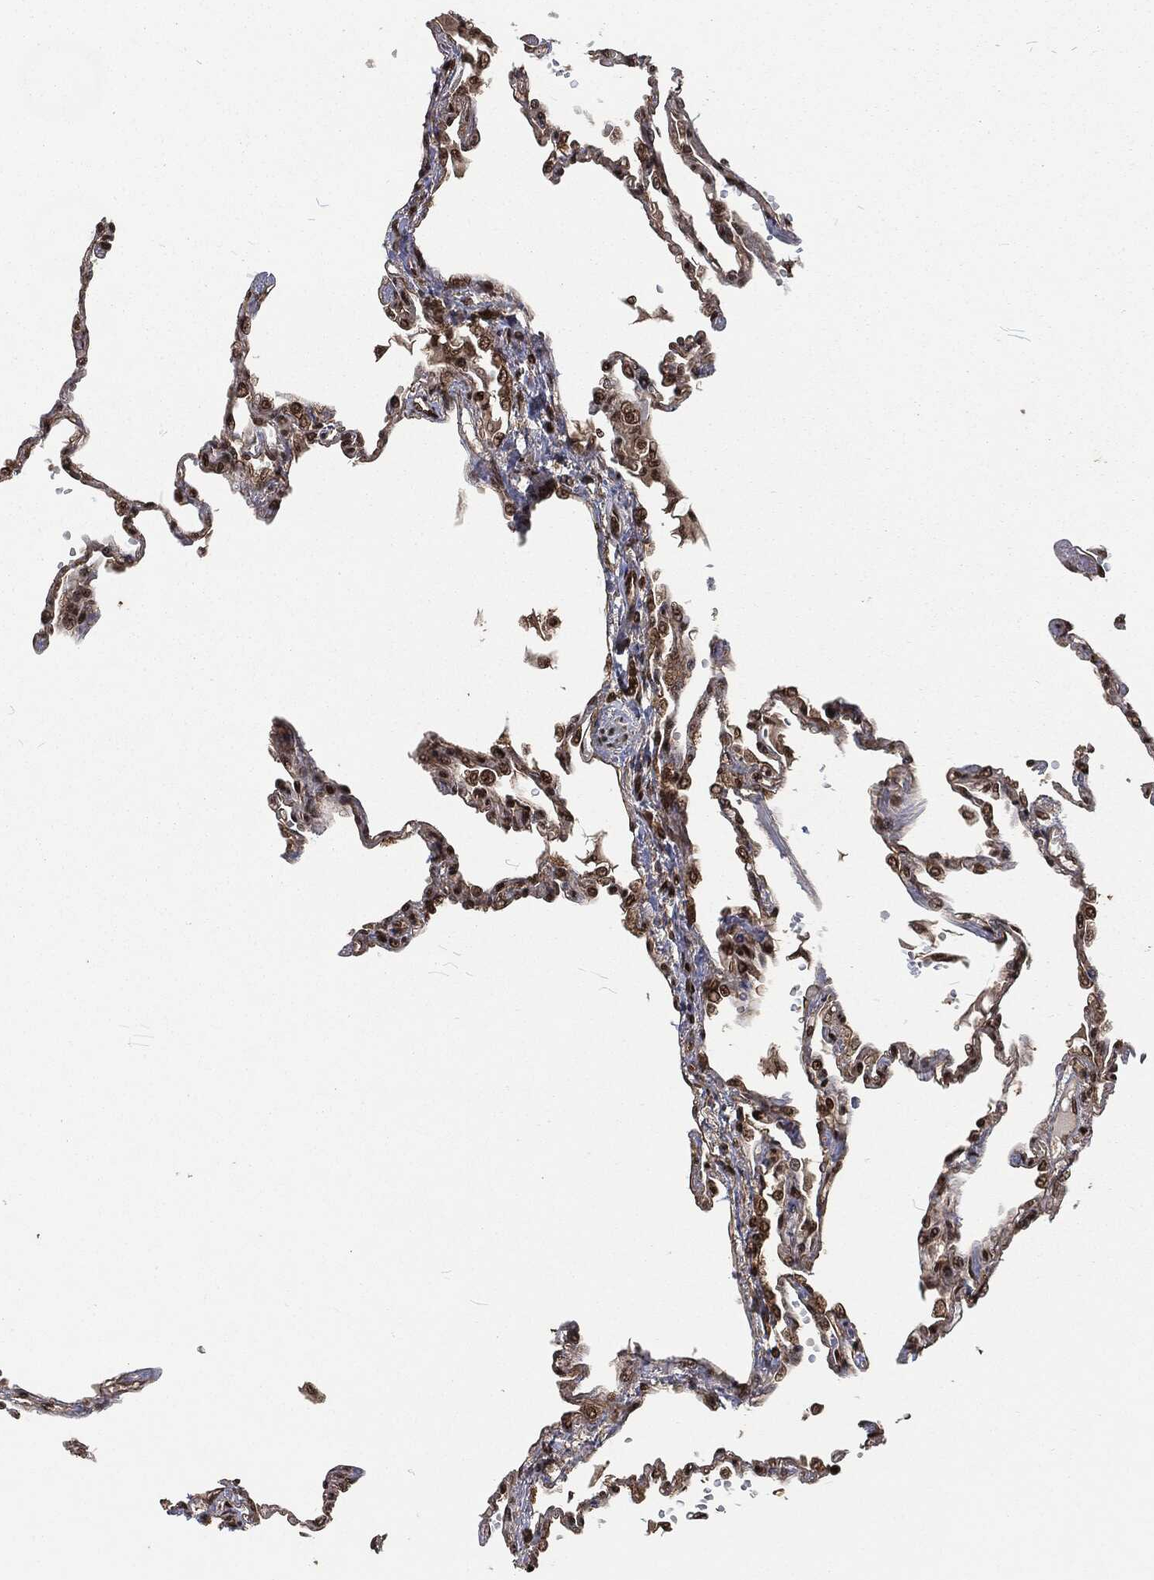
{"staining": {"intensity": "strong", "quantity": ">75%", "location": "nuclear"}, "tissue": "lung", "cell_type": "Alveolar cells", "image_type": "normal", "snomed": [{"axis": "morphology", "description": "Normal tissue, NOS"}, {"axis": "topography", "description": "Lung"}], "caption": "Immunohistochemical staining of unremarkable human lung reveals strong nuclear protein expression in about >75% of alveolar cells.", "gene": "NGRN", "patient": {"sex": "male", "age": 78}}